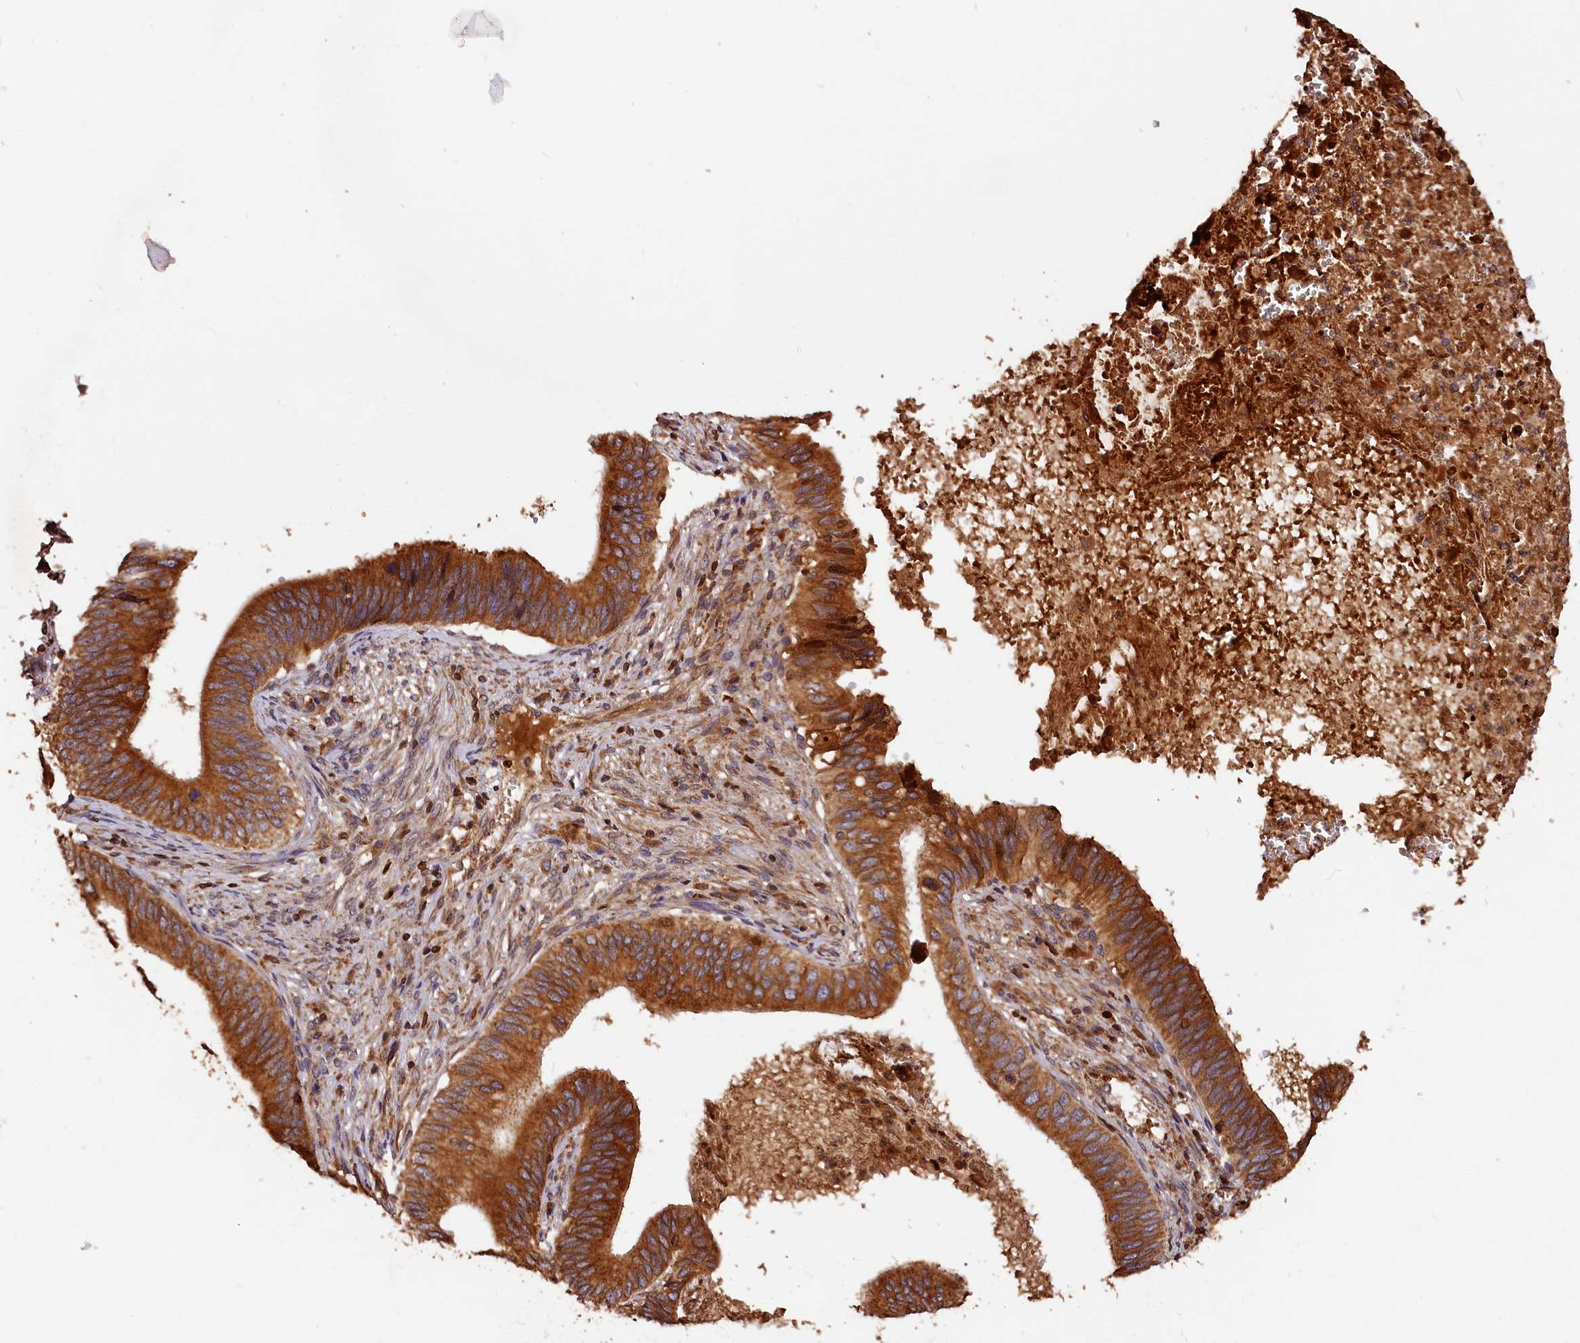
{"staining": {"intensity": "strong", "quantity": ">75%", "location": "cytoplasmic/membranous"}, "tissue": "cervical cancer", "cell_type": "Tumor cells", "image_type": "cancer", "snomed": [{"axis": "morphology", "description": "Adenocarcinoma, NOS"}, {"axis": "topography", "description": "Cervix"}], "caption": "IHC staining of cervical cancer (adenocarcinoma), which exhibits high levels of strong cytoplasmic/membranous positivity in approximately >75% of tumor cells indicating strong cytoplasmic/membranous protein positivity. The staining was performed using DAB (3,3'-diaminobenzidine) (brown) for protein detection and nuclei were counterstained in hematoxylin (blue).", "gene": "HMOX2", "patient": {"sex": "female", "age": 42}}